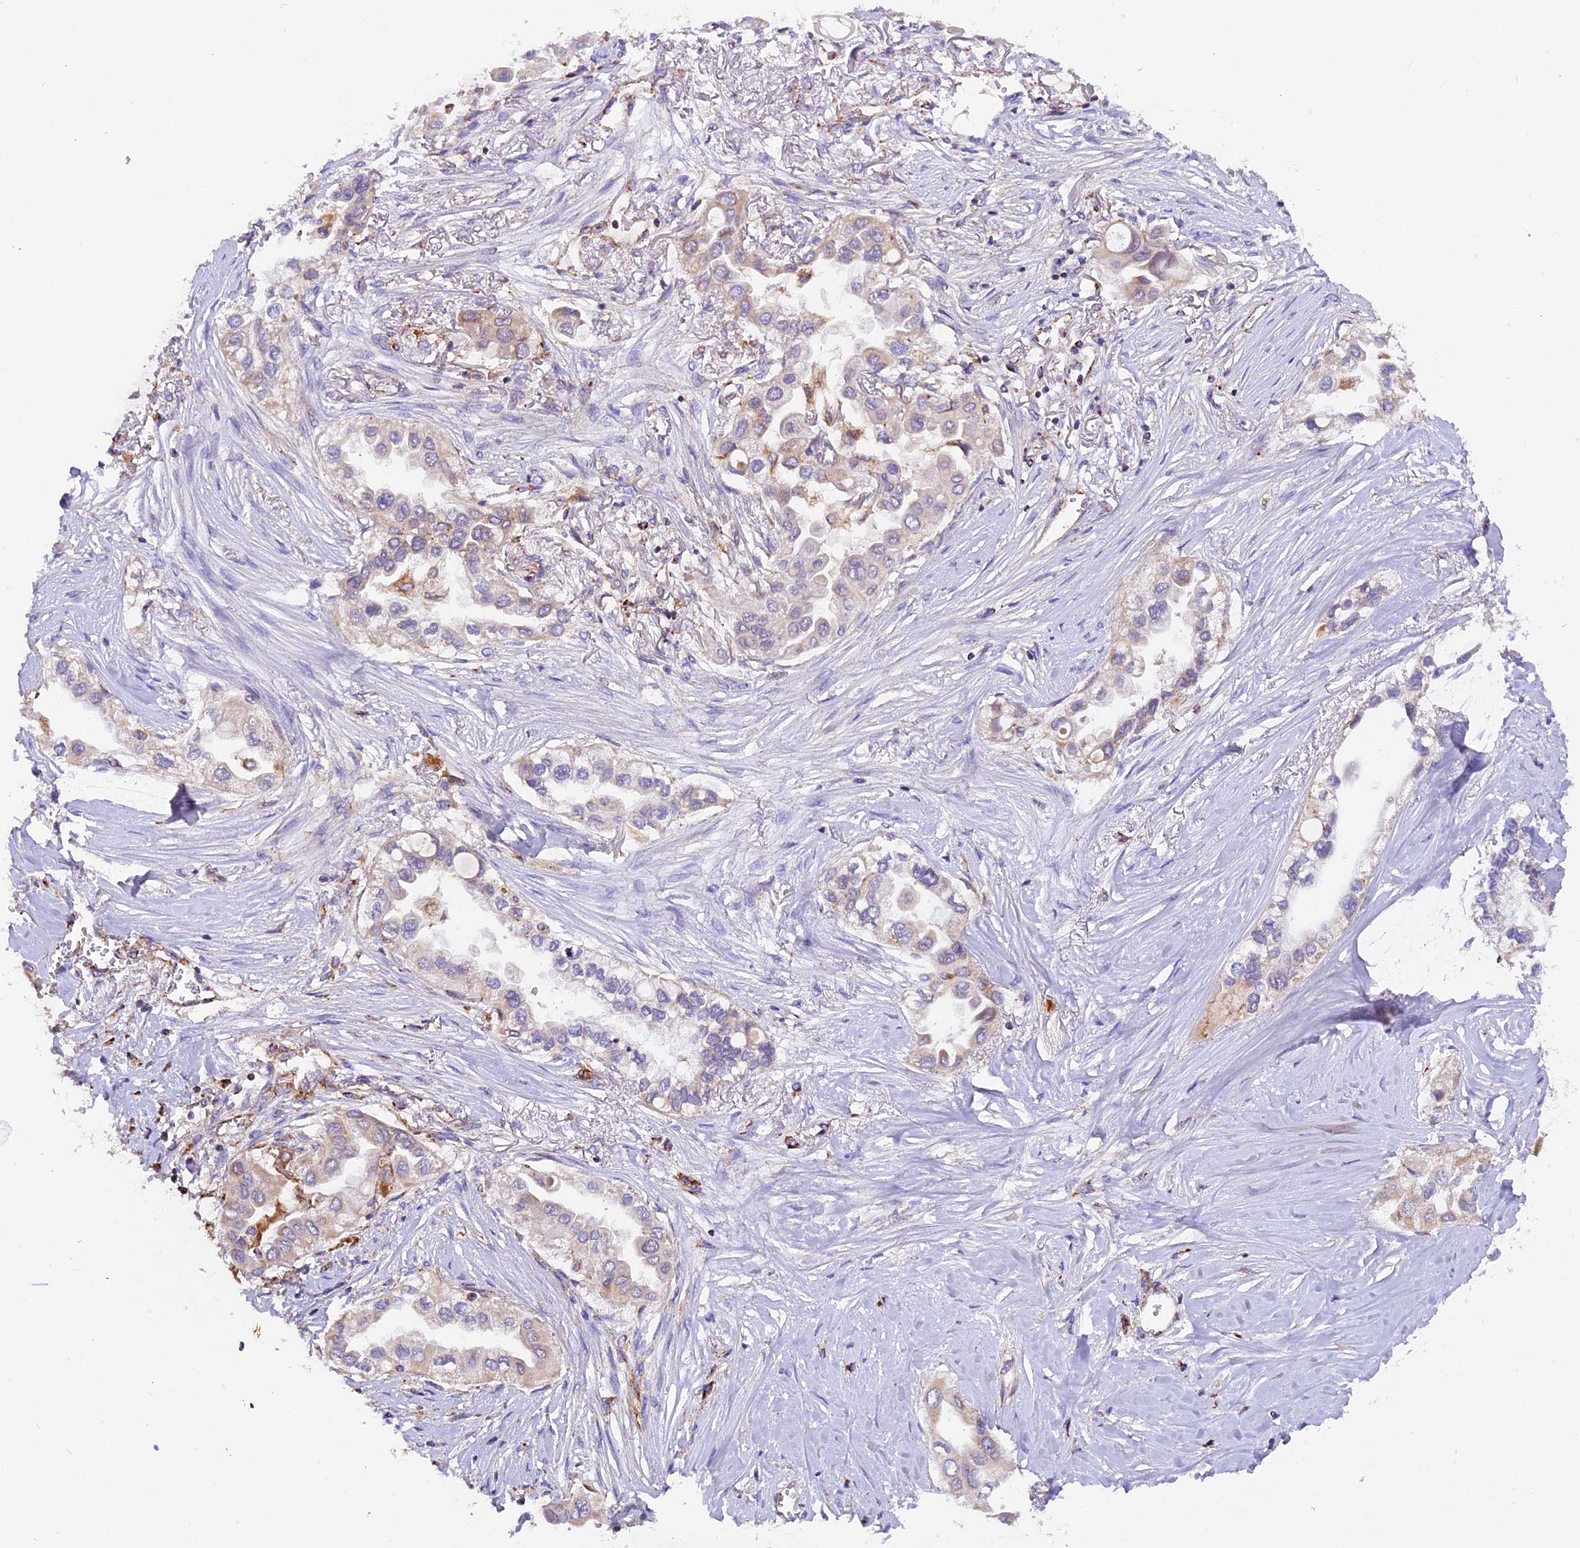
{"staining": {"intensity": "moderate", "quantity": "<25%", "location": "cytoplasmic/membranous"}, "tissue": "lung cancer", "cell_type": "Tumor cells", "image_type": "cancer", "snomed": [{"axis": "morphology", "description": "Adenocarcinoma, NOS"}, {"axis": "topography", "description": "Lung"}], "caption": "Moderate cytoplasmic/membranous protein positivity is present in approximately <25% of tumor cells in lung cancer.", "gene": "NDUFA8", "patient": {"sex": "female", "age": 76}}